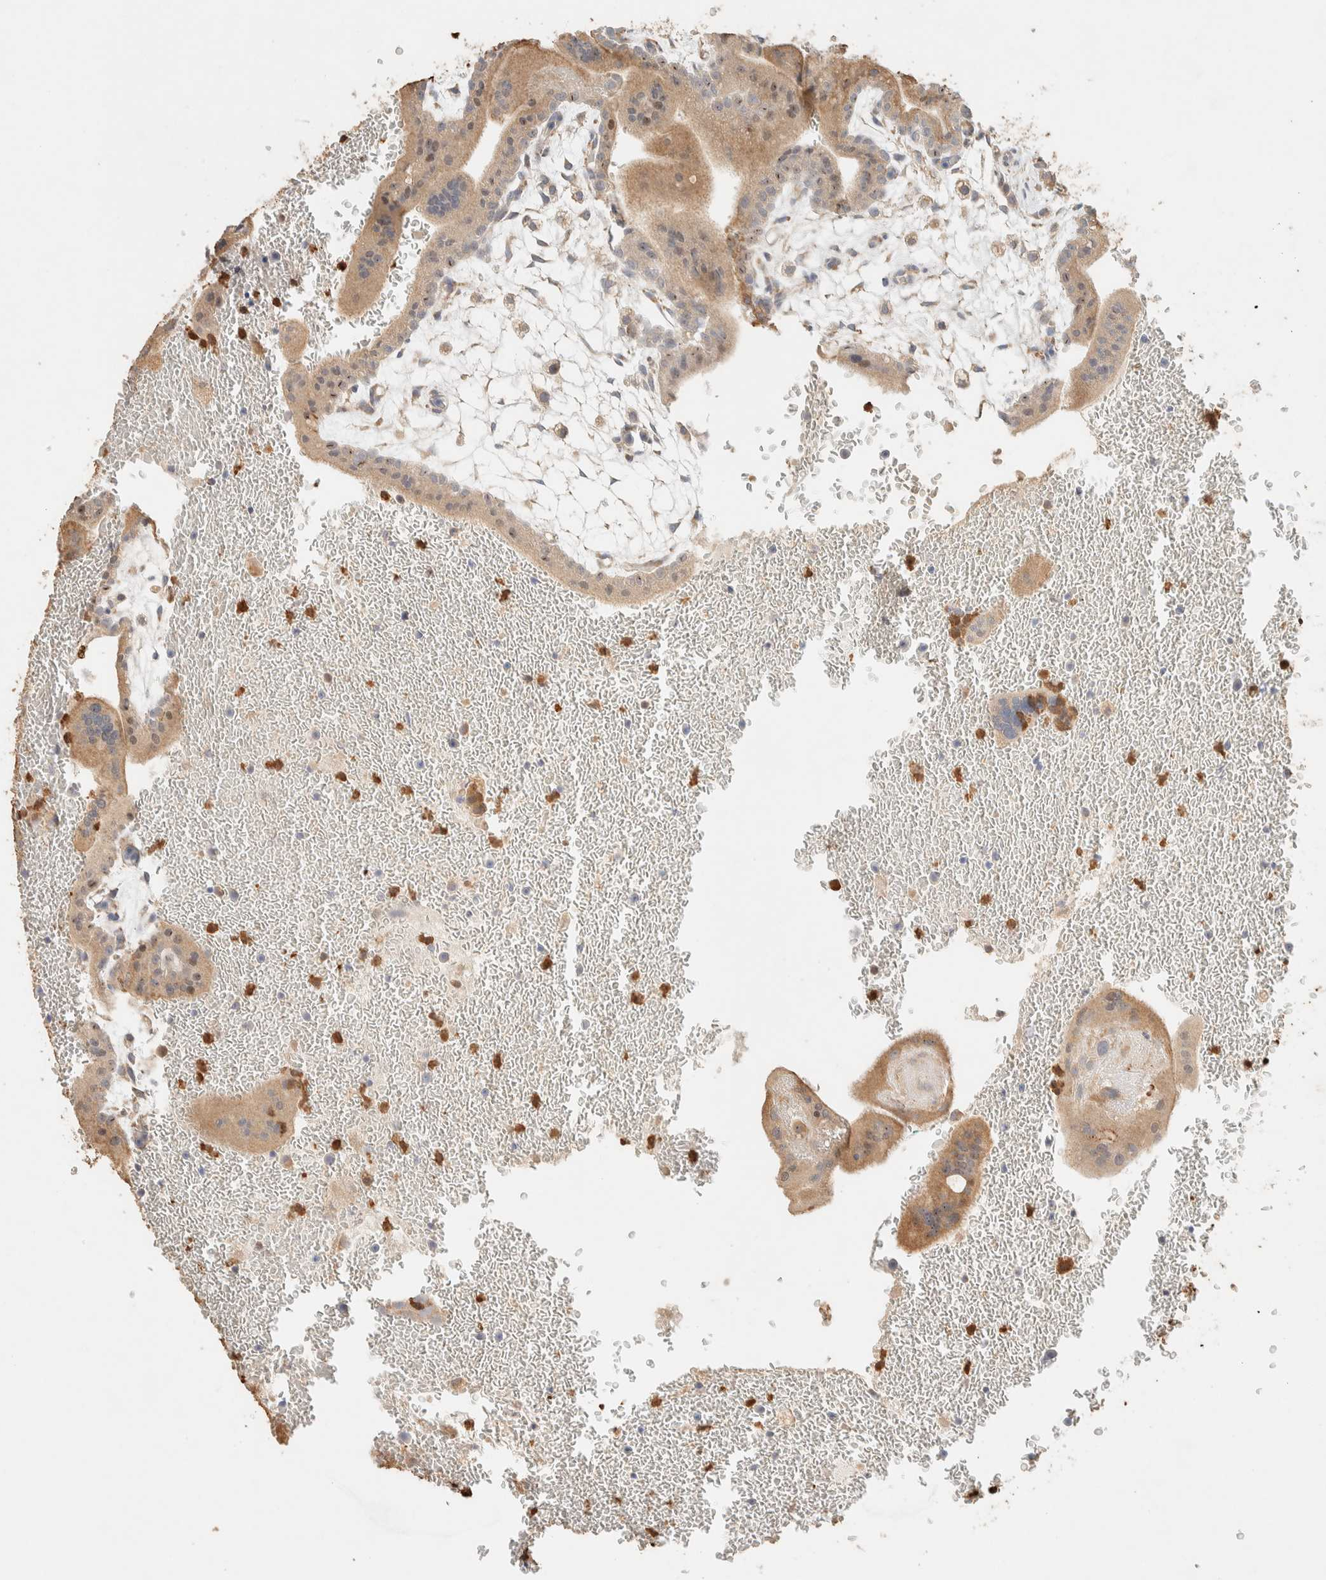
{"staining": {"intensity": "moderate", "quantity": ">75%", "location": "cytoplasmic/membranous"}, "tissue": "placenta", "cell_type": "Decidual cells", "image_type": "normal", "snomed": [{"axis": "morphology", "description": "Normal tissue, NOS"}, {"axis": "topography", "description": "Placenta"}], "caption": "Protein positivity by immunohistochemistry (IHC) demonstrates moderate cytoplasmic/membranous positivity in about >75% of decidual cells in unremarkable placenta.", "gene": "TTC3", "patient": {"sex": "female", "age": 35}}